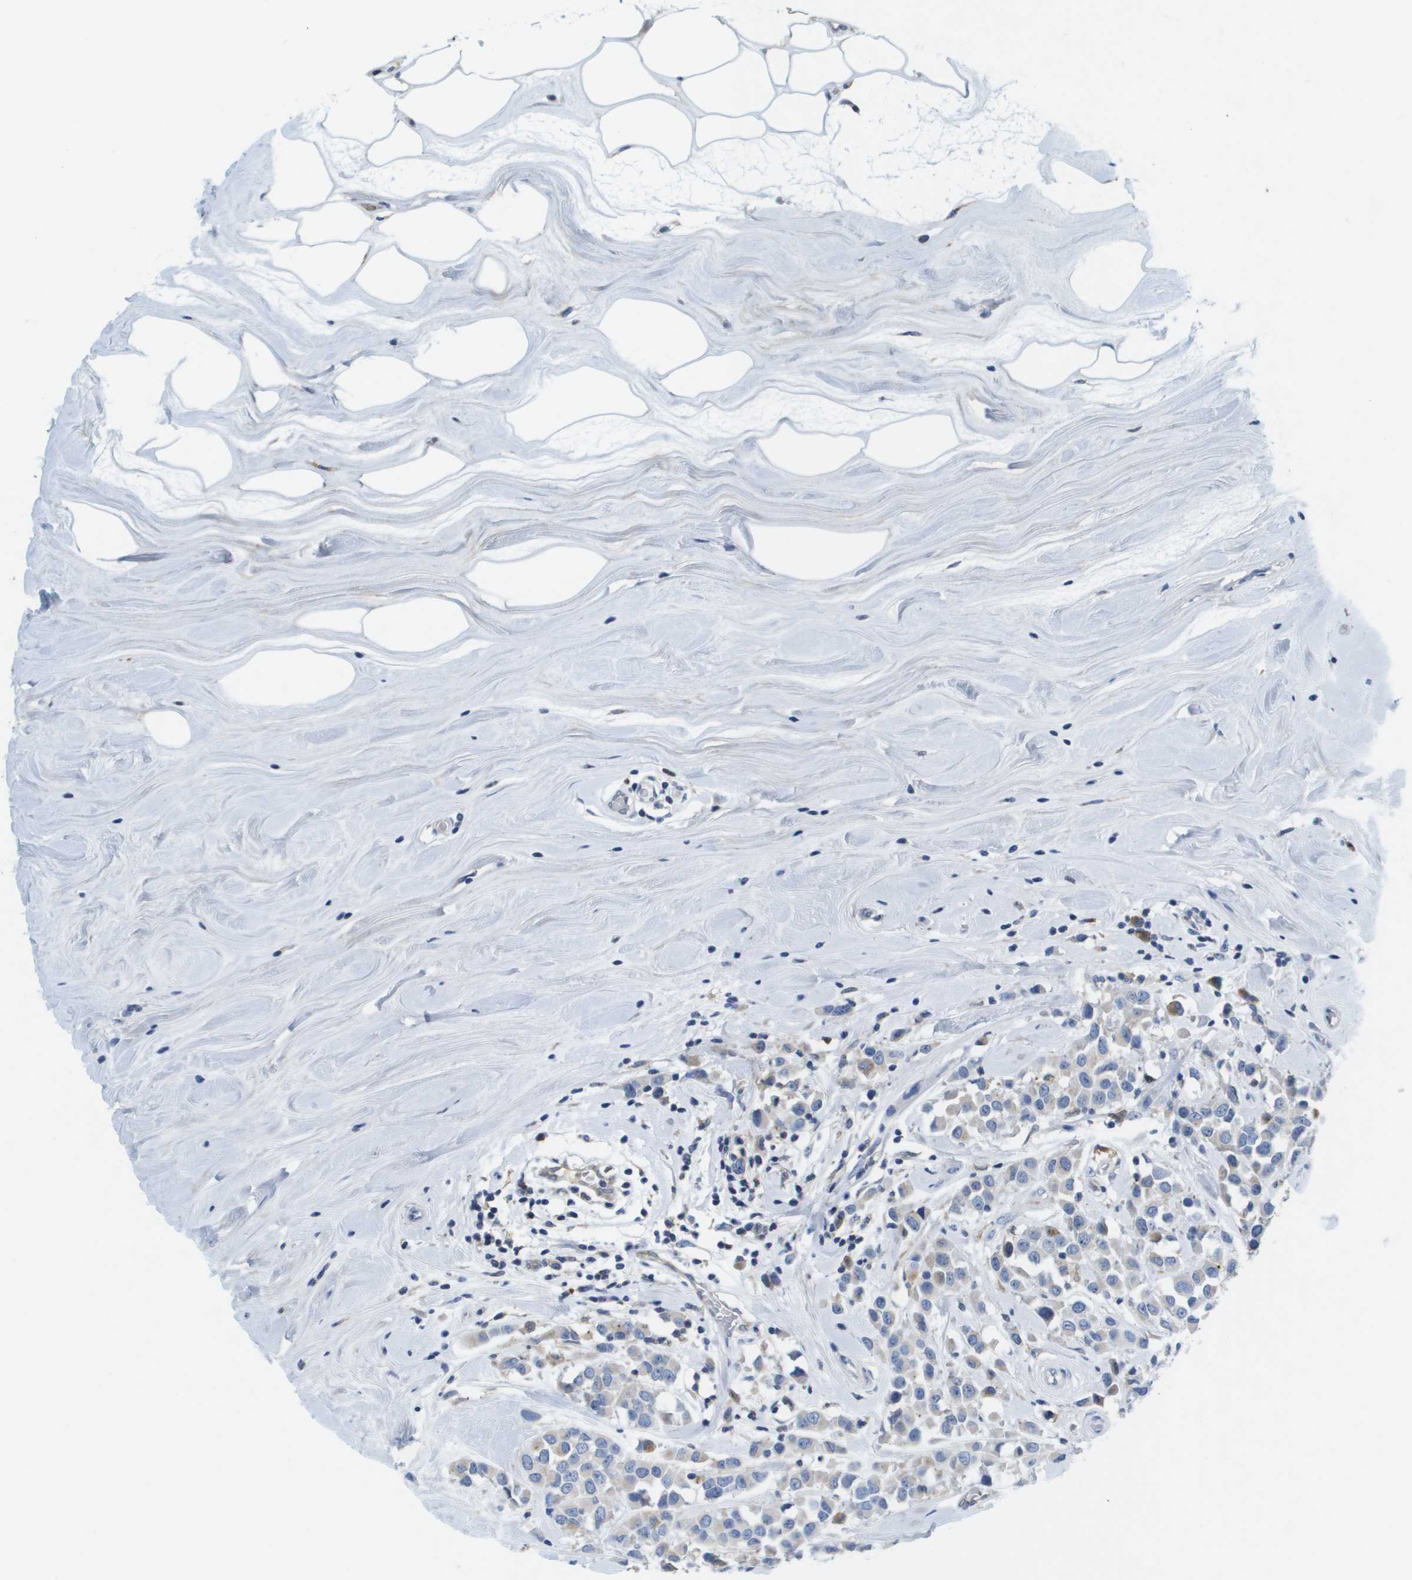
{"staining": {"intensity": "weak", "quantity": "<25%", "location": "cytoplasmic/membranous"}, "tissue": "breast cancer", "cell_type": "Tumor cells", "image_type": "cancer", "snomed": [{"axis": "morphology", "description": "Duct carcinoma"}, {"axis": "topography", "description": "Breast"}], "caption": "This is an immunohistochemistry (IHC) histopathology image of human breast invasive ductal carcinoma. There is no positivity in tumor cells.", "gene": "LIPG", "patient": {"sex": "female", "age": 61}}